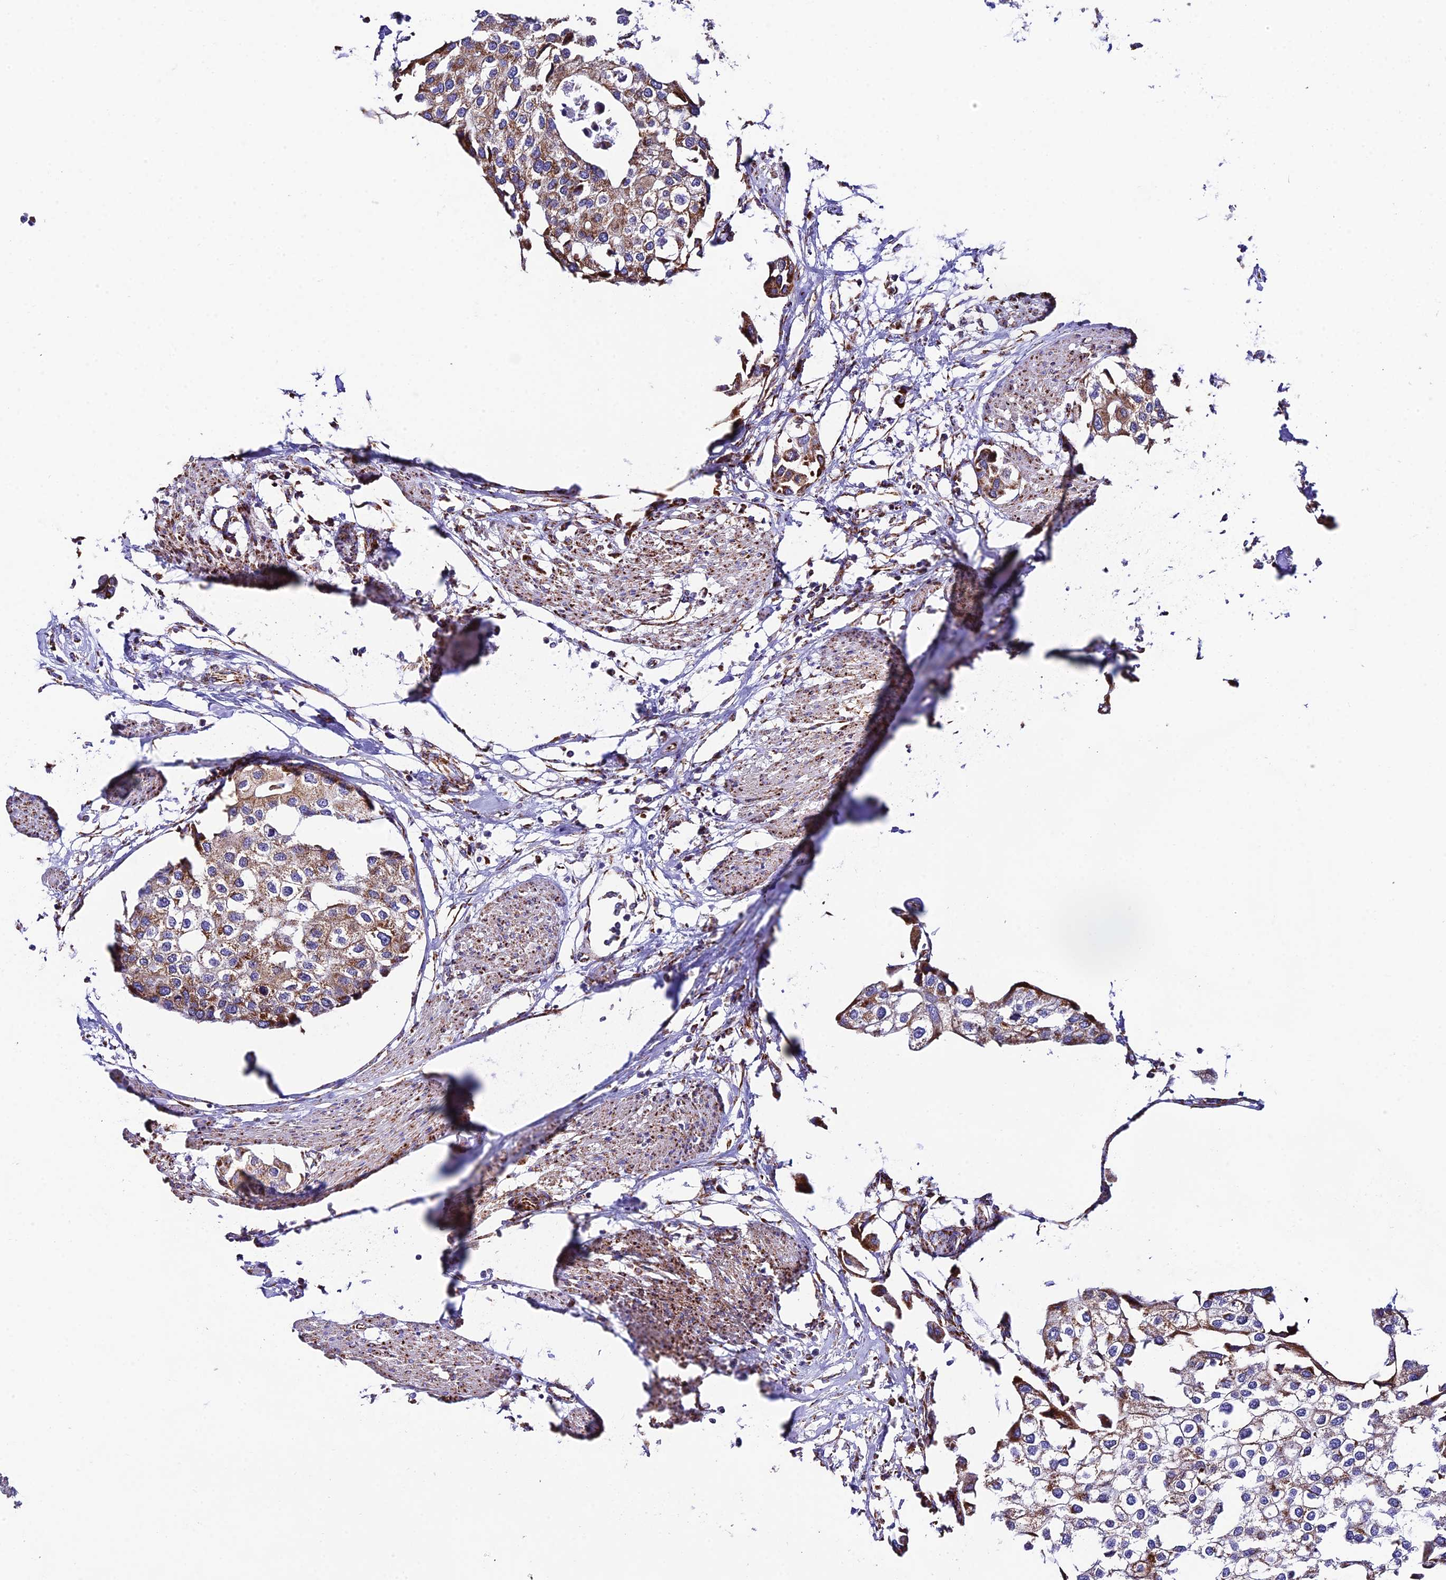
{"staining": {"intensity": "moderate", "quantity": ">75%", "location": "cytoplasmic/membranous"}, "tissue": "urothelial cancer", "cell_type": "Tumor cells", "image_type": "cancer", "snomed": [{"axis": "morphology", "description": "Urothelial carcinoma, High grade"}, {"axis": "topography", "description": "Urinary bladder"}], "caption": "Tumor cells exhibit moderate cytoplasmic/membranous expression in about >75% of cells in high-grade urothelial carcinoma. The staining was performed using DAB (3,3'-diaminobenzidine), with brown indicating positive protein expression. Nuclei are stained blue with hematoxylin.", "gene": "CHCHD3", "patient": {"sex": "male", "age": 64}}